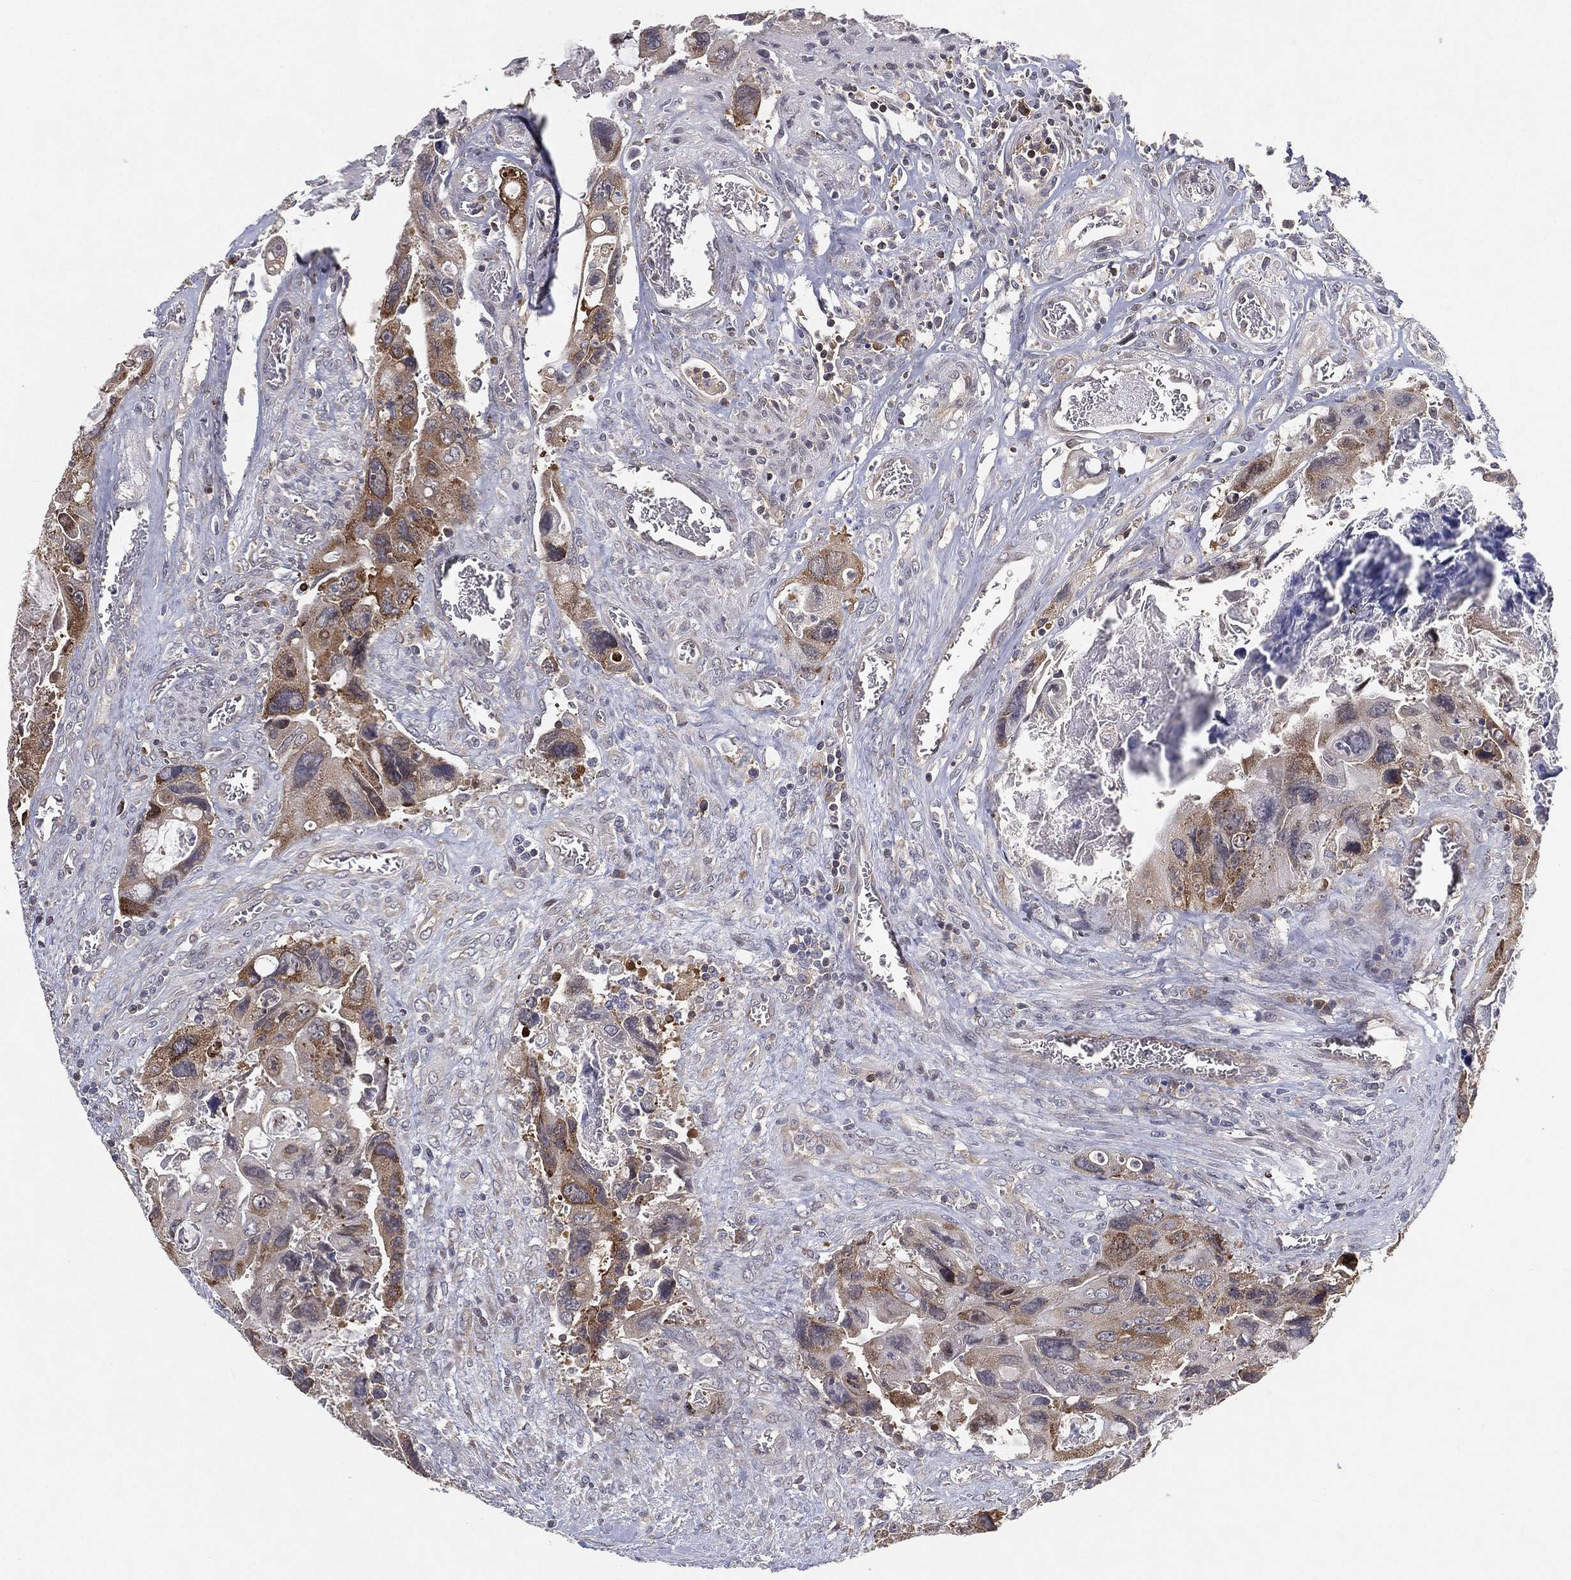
{"staining": {"intensity": "moderate", "quantity": "<25%", "location": "cytoplasmic/membranous"}, "tissue": "colorectal cancer", "cell_type": "Tumor cells", "image_type": "cancer", "snomed": [{"axis": "morphology", "description": "Adenocarcinoma, NOS"}, {"axis": "topography", "description": "Rectum"}], "caption": "IHC histopathology image of neoplastic tissue: human colorectal cancer (adenocarcinoma) stained using IHC demonstrates low levels of moderate protein expression localized specifically in the cytoplasmic/membranous of tumor cells, appearing as a cytoplasmic/membranous brown color.", "gene": "TMTC4", "patient": {"sex": "male", "age": 62}}